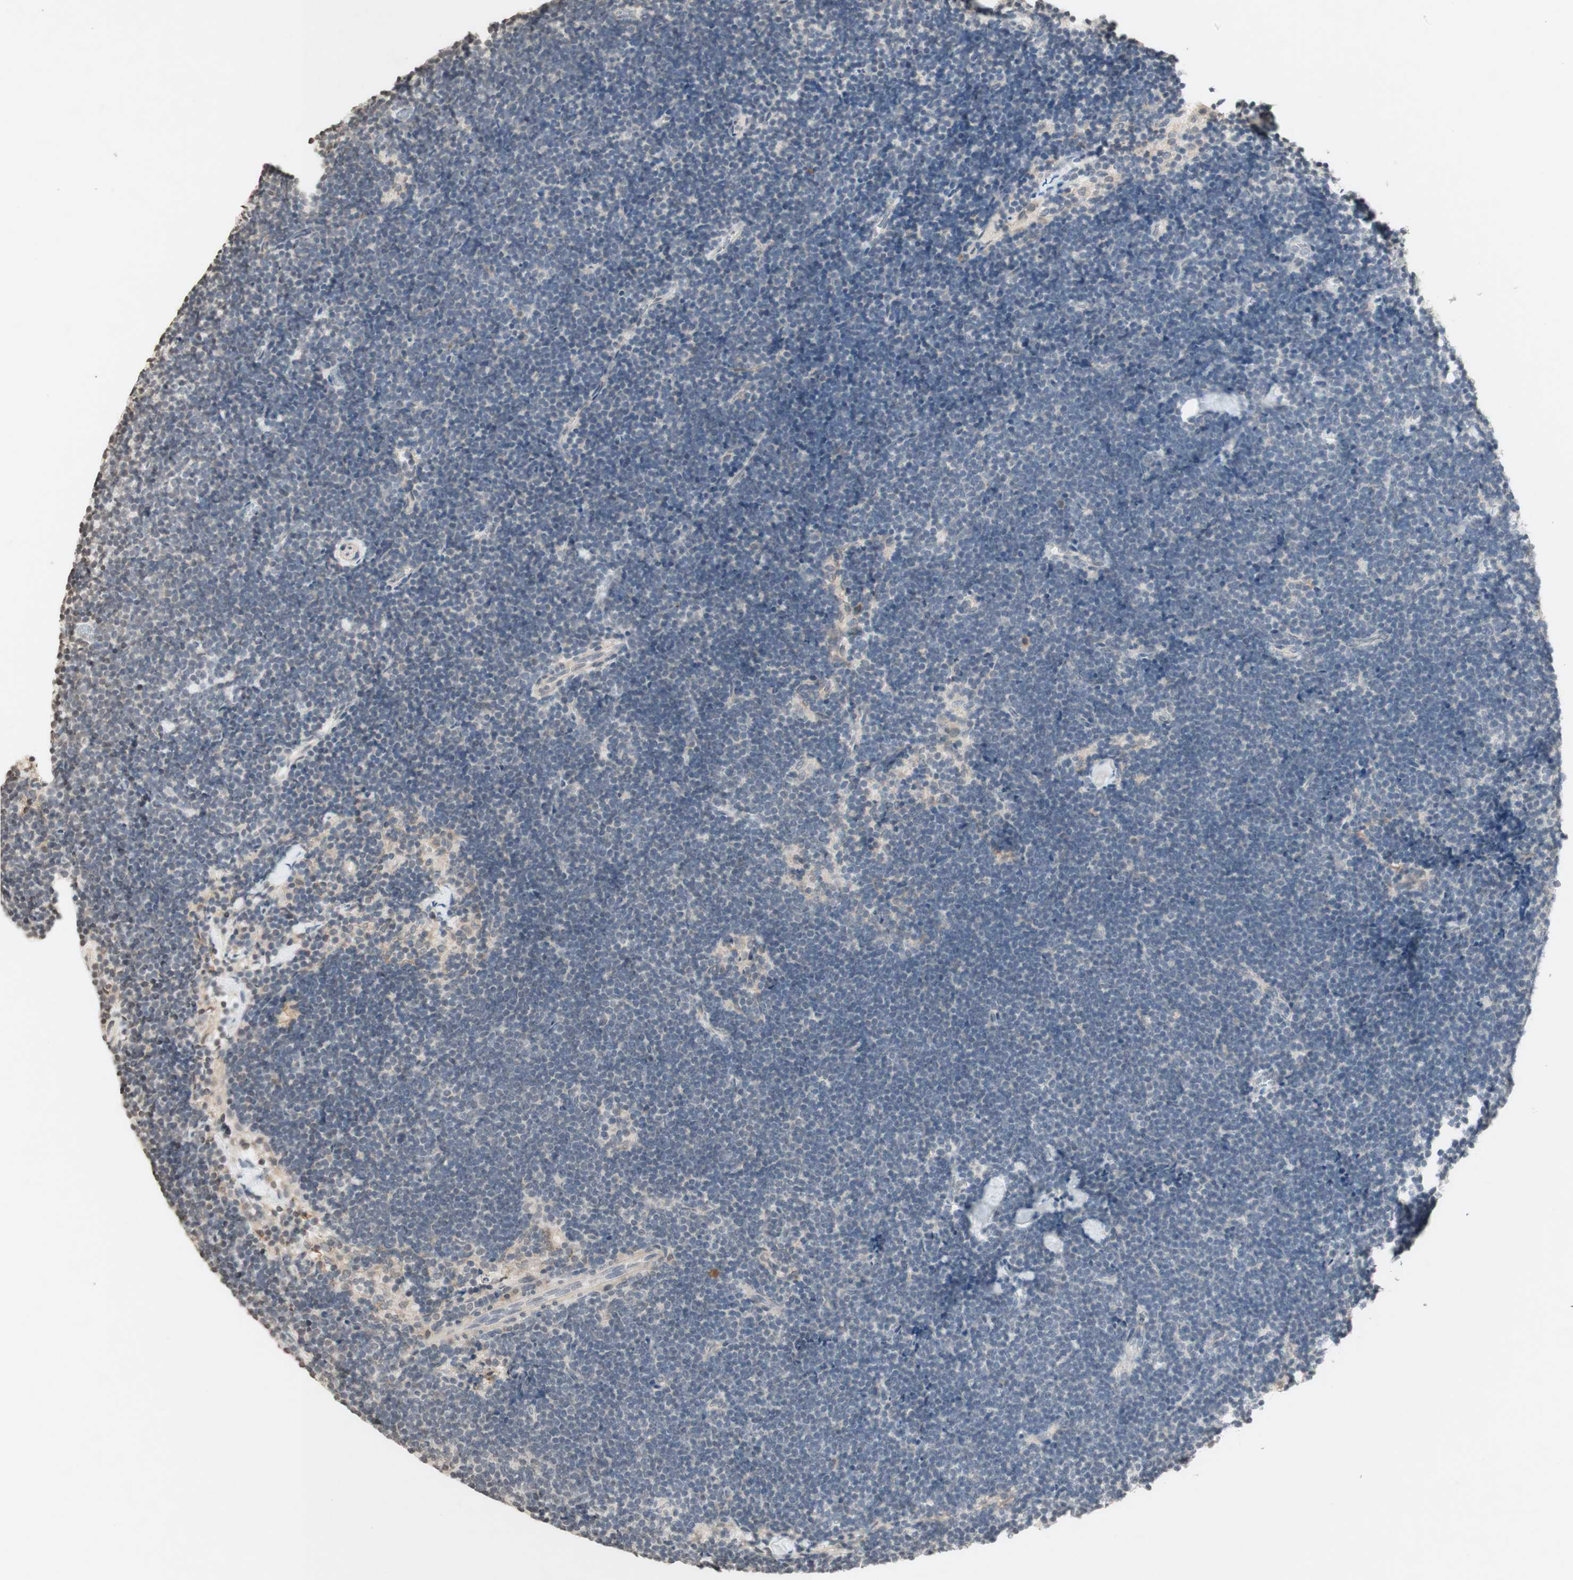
{"staining": {"intensity": "negative", "quantity": "none", "location": "none"}, "tissue": "lymph node", "cell_type": "Germinal center cells", "image_type": "normal", "snomed": [{"axis": "morphology", "description": "Normal tissue, NOS"}, {"axis": "topography", "description": "Lymph node"}], "caption": "This photomicrograph is of unremarkable lymph node stained with immunohistochemistry to label a protein in brown with the nuclei are counter-stained blue. There is no positivity in germinal center cells.", "gene": "GLI1", "patient": {"sex": "male", "age": 63}}